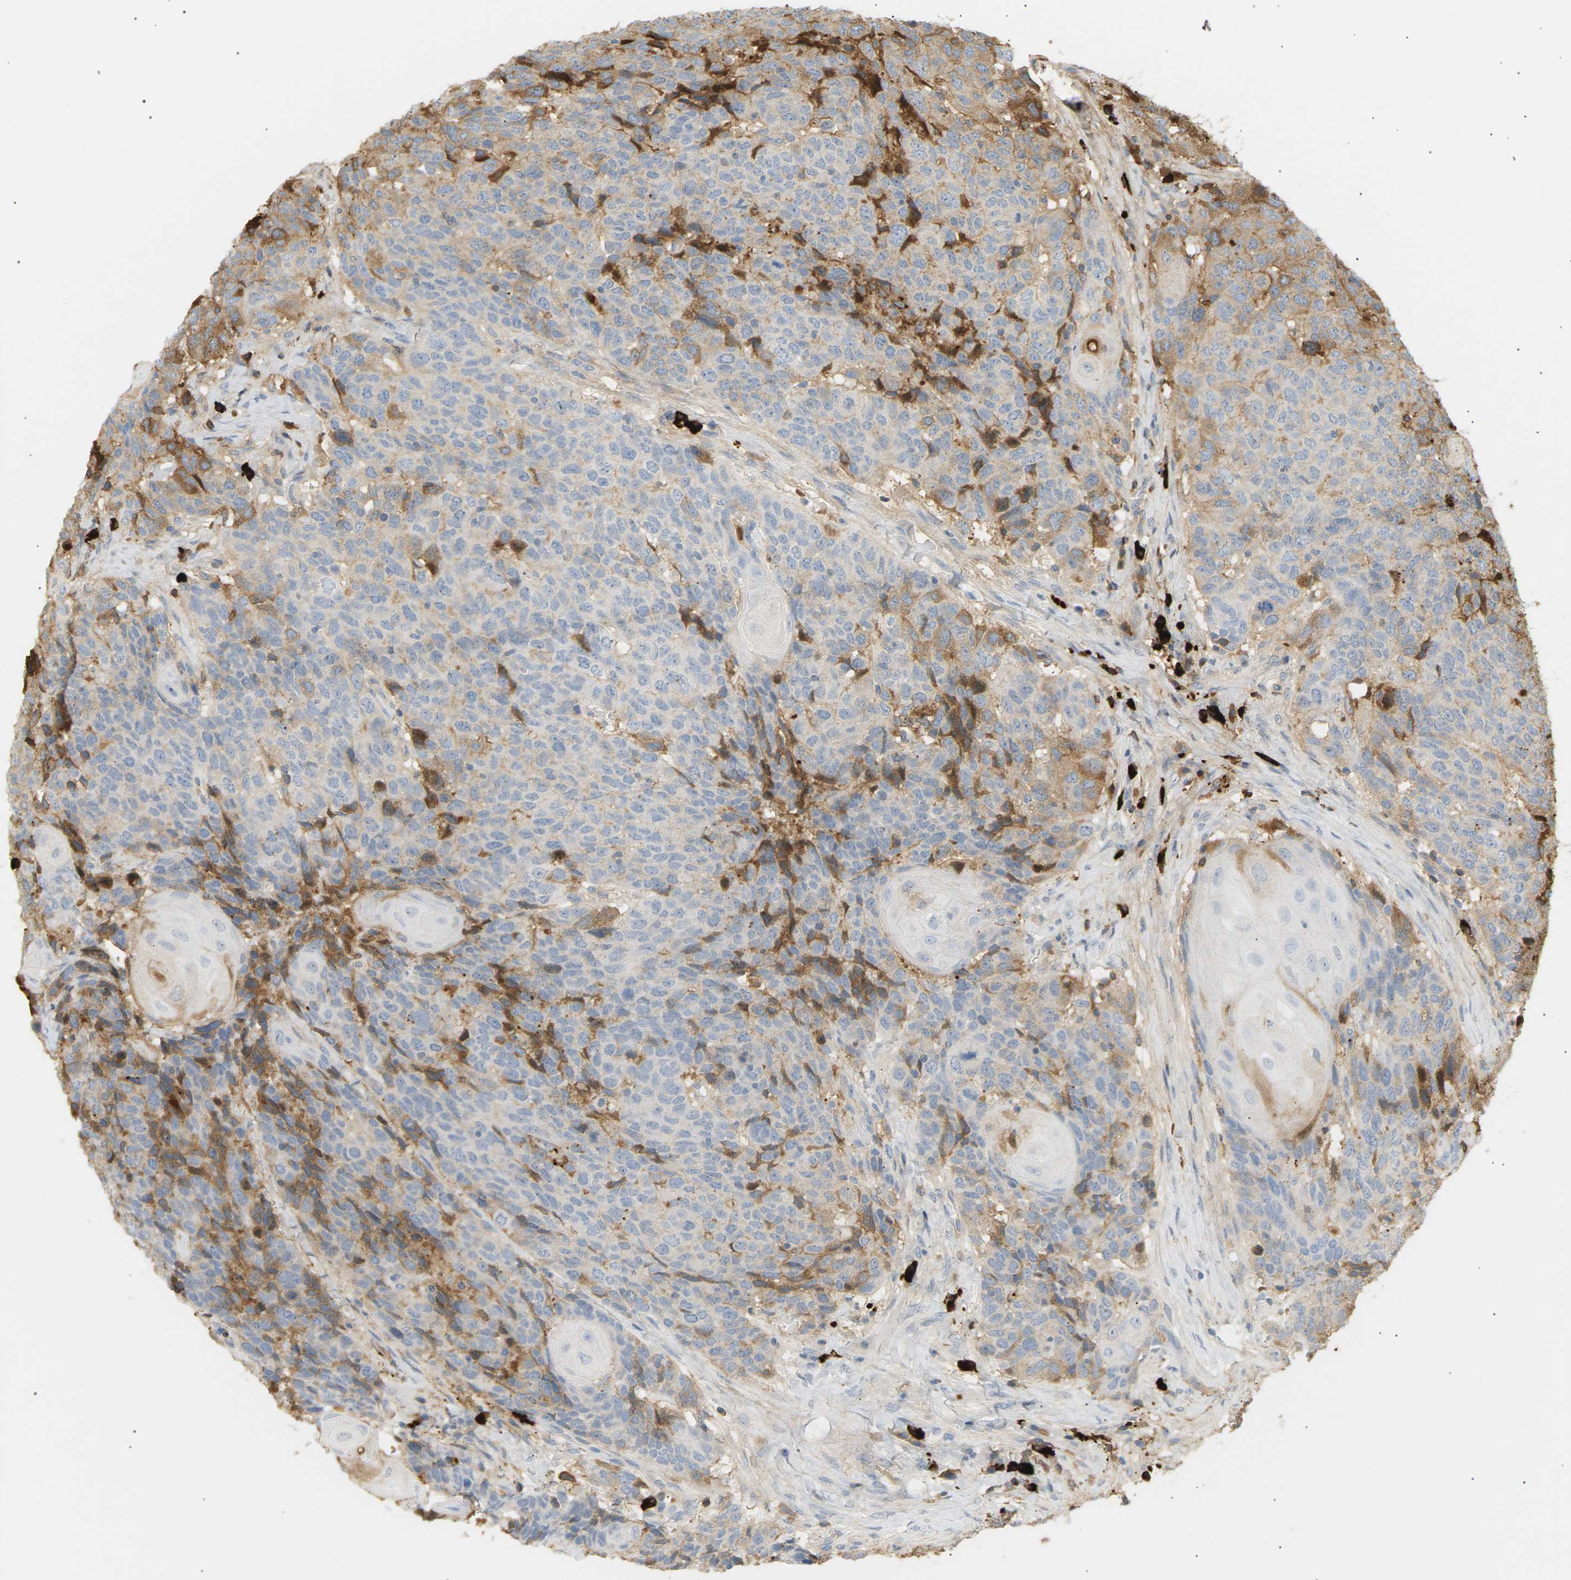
{"staining": {"intensity": "weak", "quantity": "25%-75%", "location": "cytoplasmic/membranous"}, "tissue": "head and neck cancer", "cell_type": "Tumor cells", "image_type": "cancer", "snomed": [{"axis": "morphology", "description": "Squamous cell carcinoma, NOS"}, {"axis": "topography", "description": "Head-Neck"}], "caption": "An immunohistochemistry histopathology image of tumor tissue is shown. Protein staining in brown labels weak cytoplasmic/membranous positivity in head and neck cancer within tumor cells.", "gene": "IGLC3", "patient": {"sex": "male", "age": 66}}